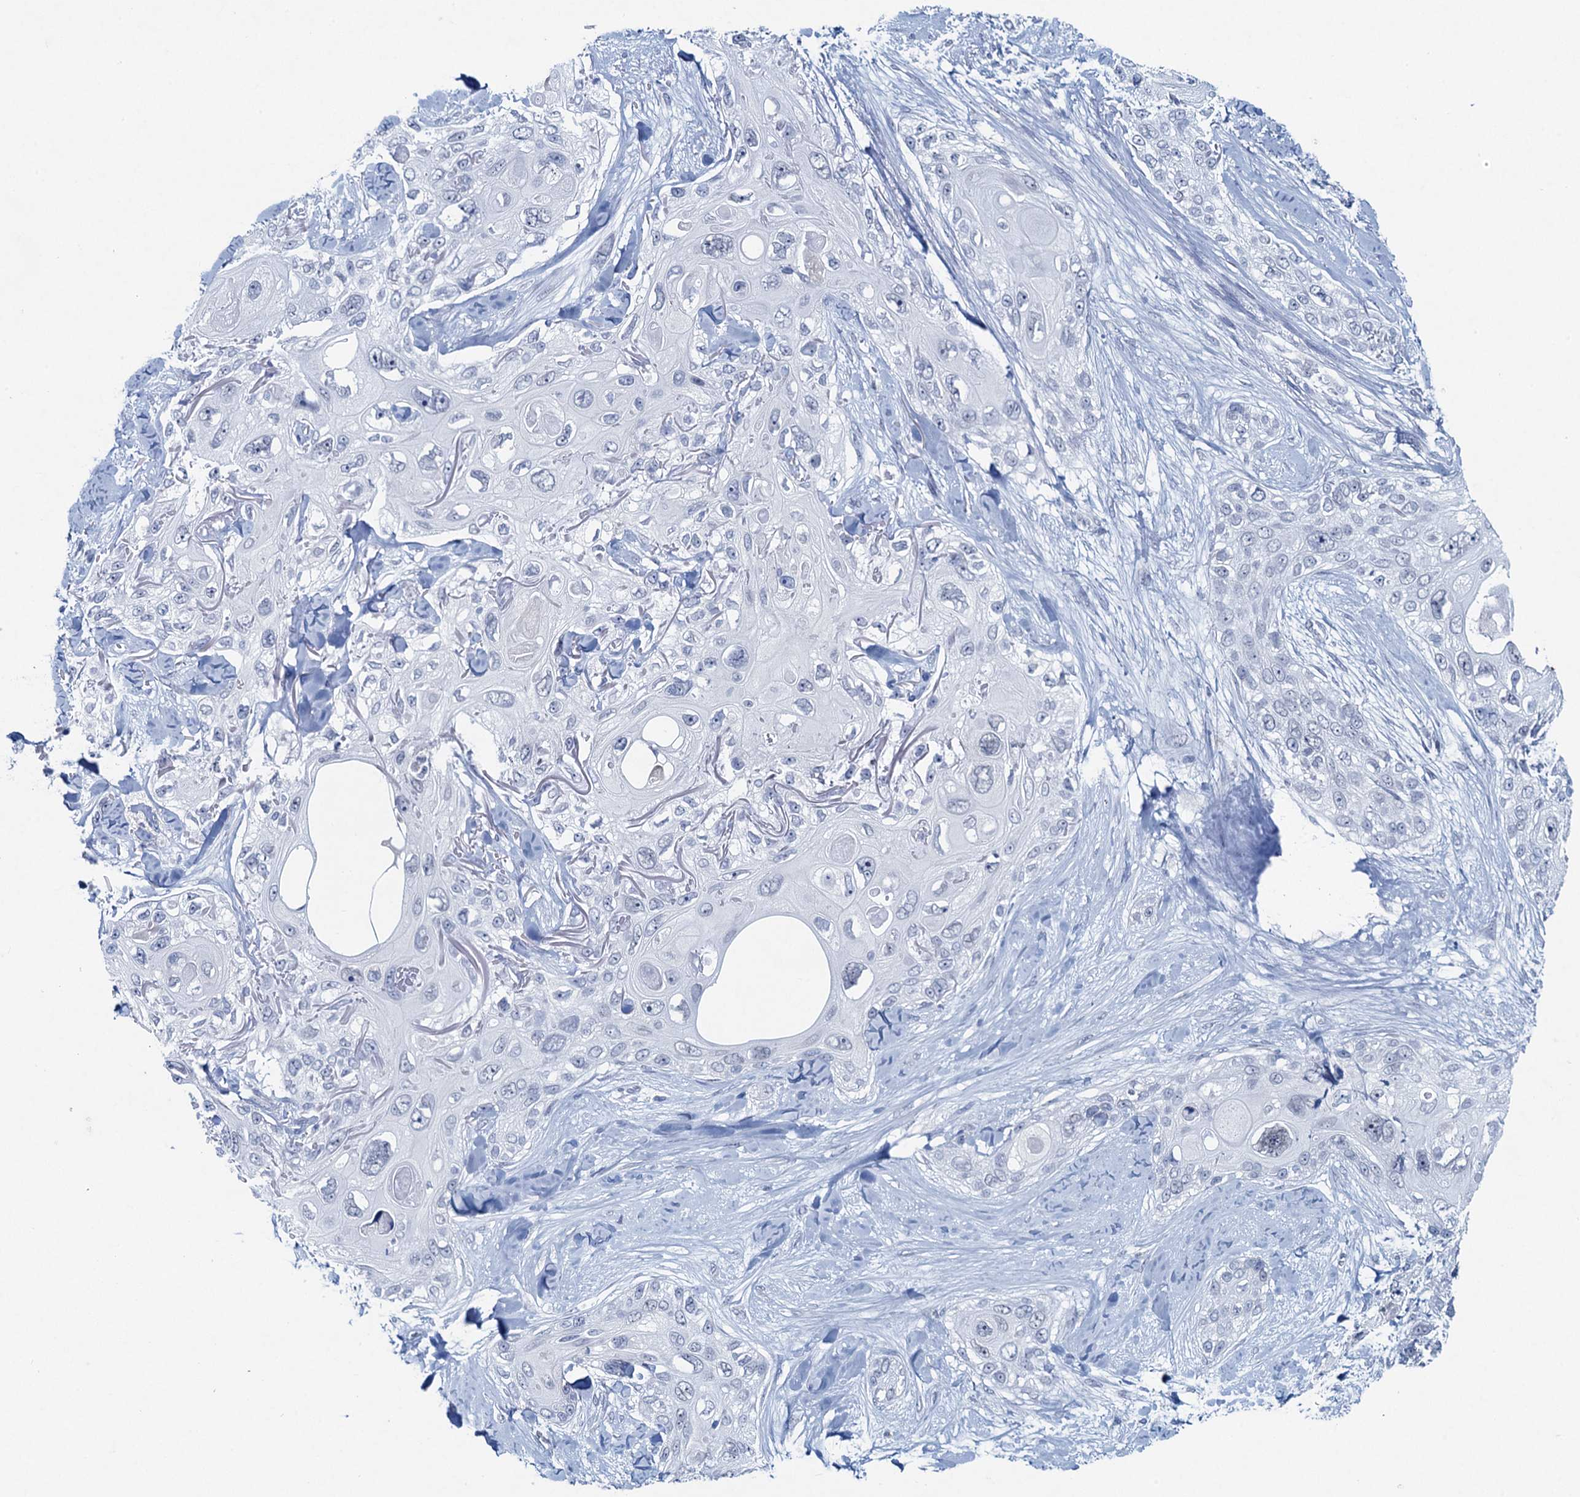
{"staining": {"intensity": "negative", "quantity": "none", "location": "none"}, "tissue": "skin cancer", "cell_type": "Tumor cells", "image_type": "cancer", "snomed": [{"axis": "morphology", "description": "Normal tissue, NOS"}, {"axis": "morphology", "description": "Squamous cell carcinoma, NOS"}, {"axis": "topography", "description": "Skin"}], "caption": "The photomicrograph displays no staining of tumor cells in squamous cell carcinoma (skin). The staining is performed using DAB (3,3'-diaminobenzidine) brown chromogen with nuclei counter-stained in using hematoxylin.", "gene": "HAPSTR1", "patient": {"sex": "male", "age": 72}}